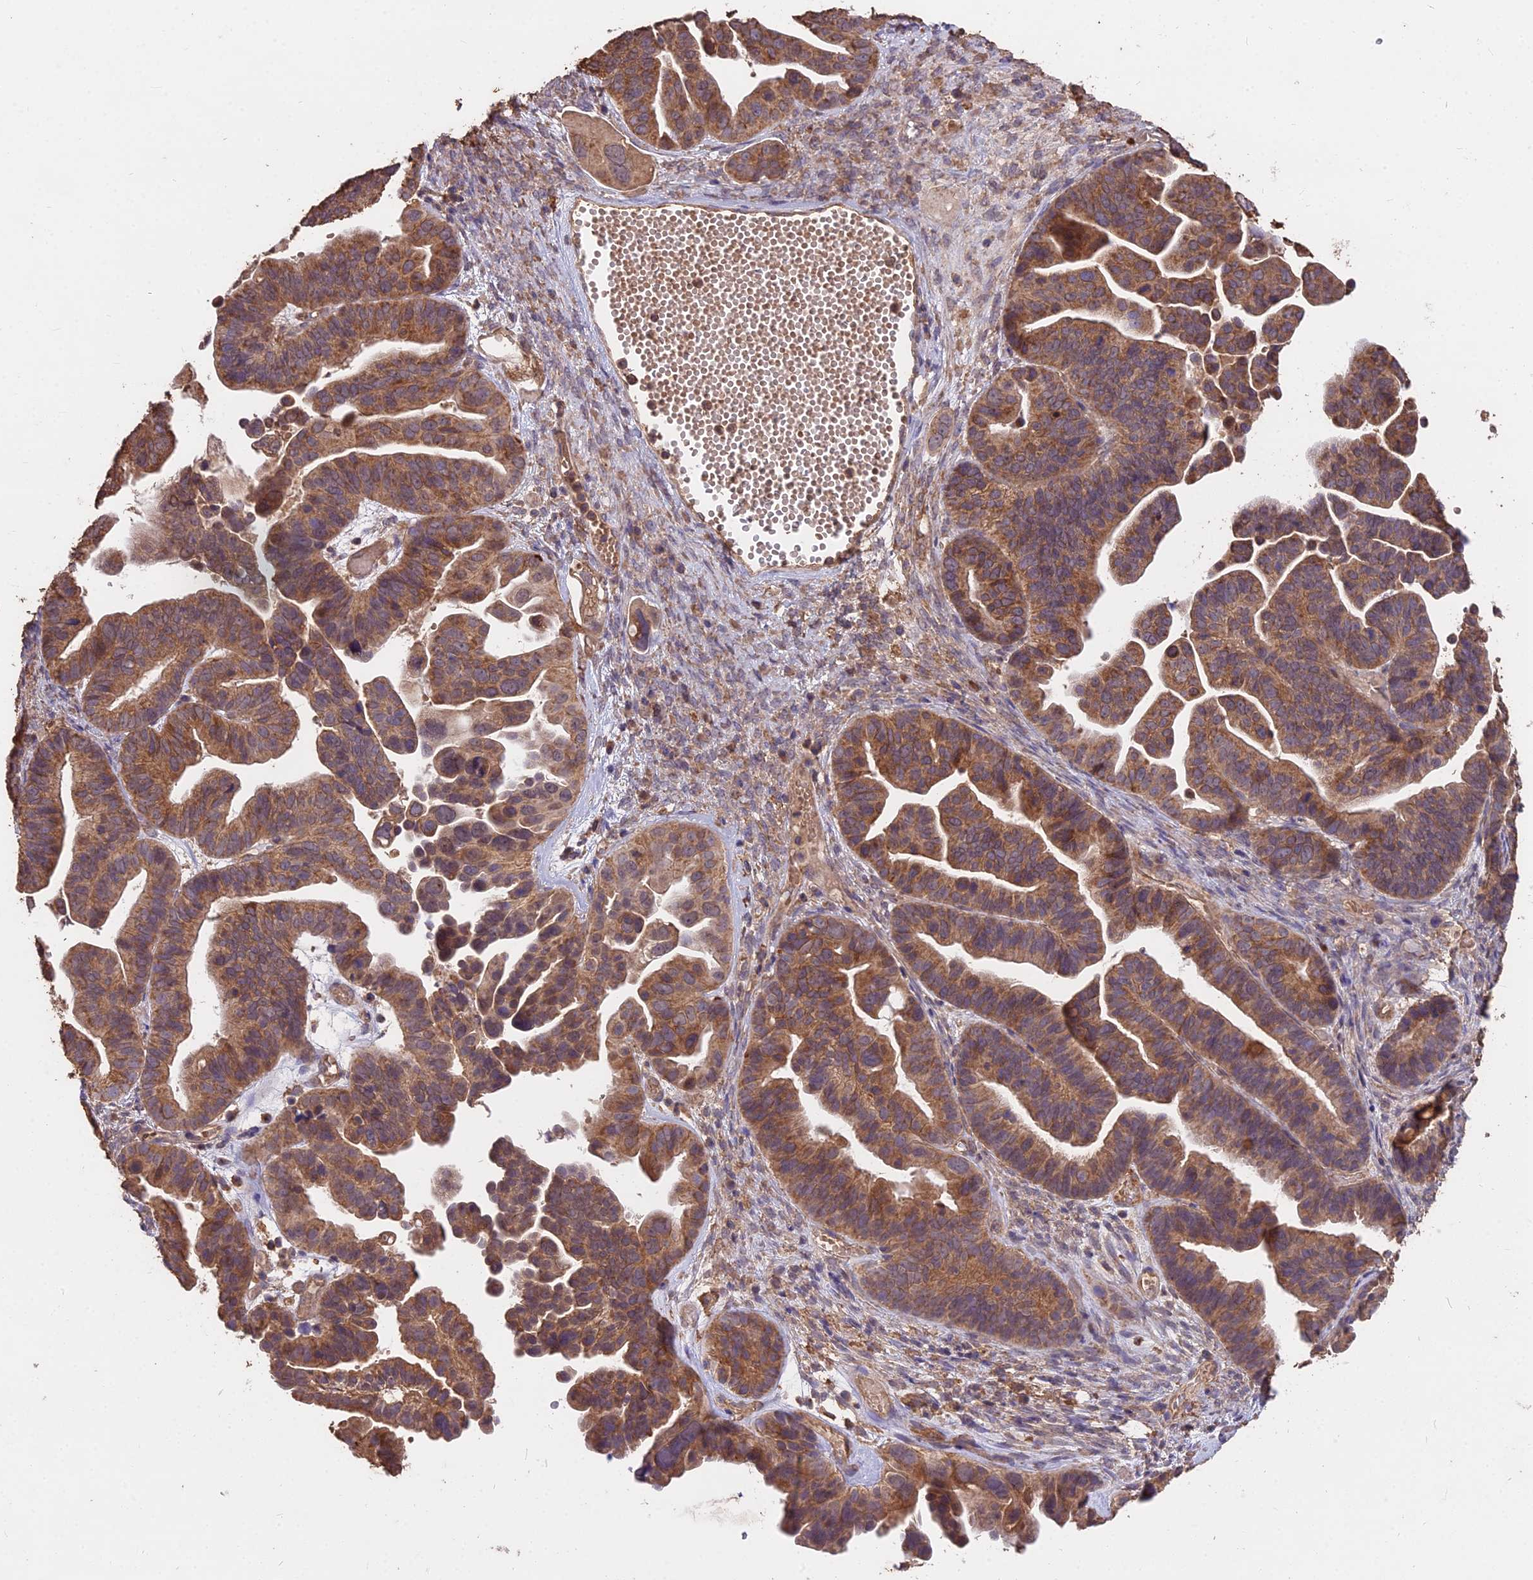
{"staining": {"intensity": "moderate", "quantity": ">75%", "location": "cytoplasmic/membranous"}, "tissue": "ovarian cancer", "cell_type": "Tumor cells", "image_type": "cancer", "snomed": [{"axis": "morphology", "description": "Cystadenocarcinoma, serous, NOS"}, {"axis": "topography", "description": "Ovary"}], "caption": "This histopathology image reveals ovarian cancer (serous cystadenocarcinoma) stained with immunohistochemistry (IHC) to label a protein in brown. The cytoplasmic/membranous of tumor cells show moderate positivity for the protein. Nuclei are counter-stained blue.", "gene": "CEMIP2", "patient": {"sex": "female", "age": 56}}